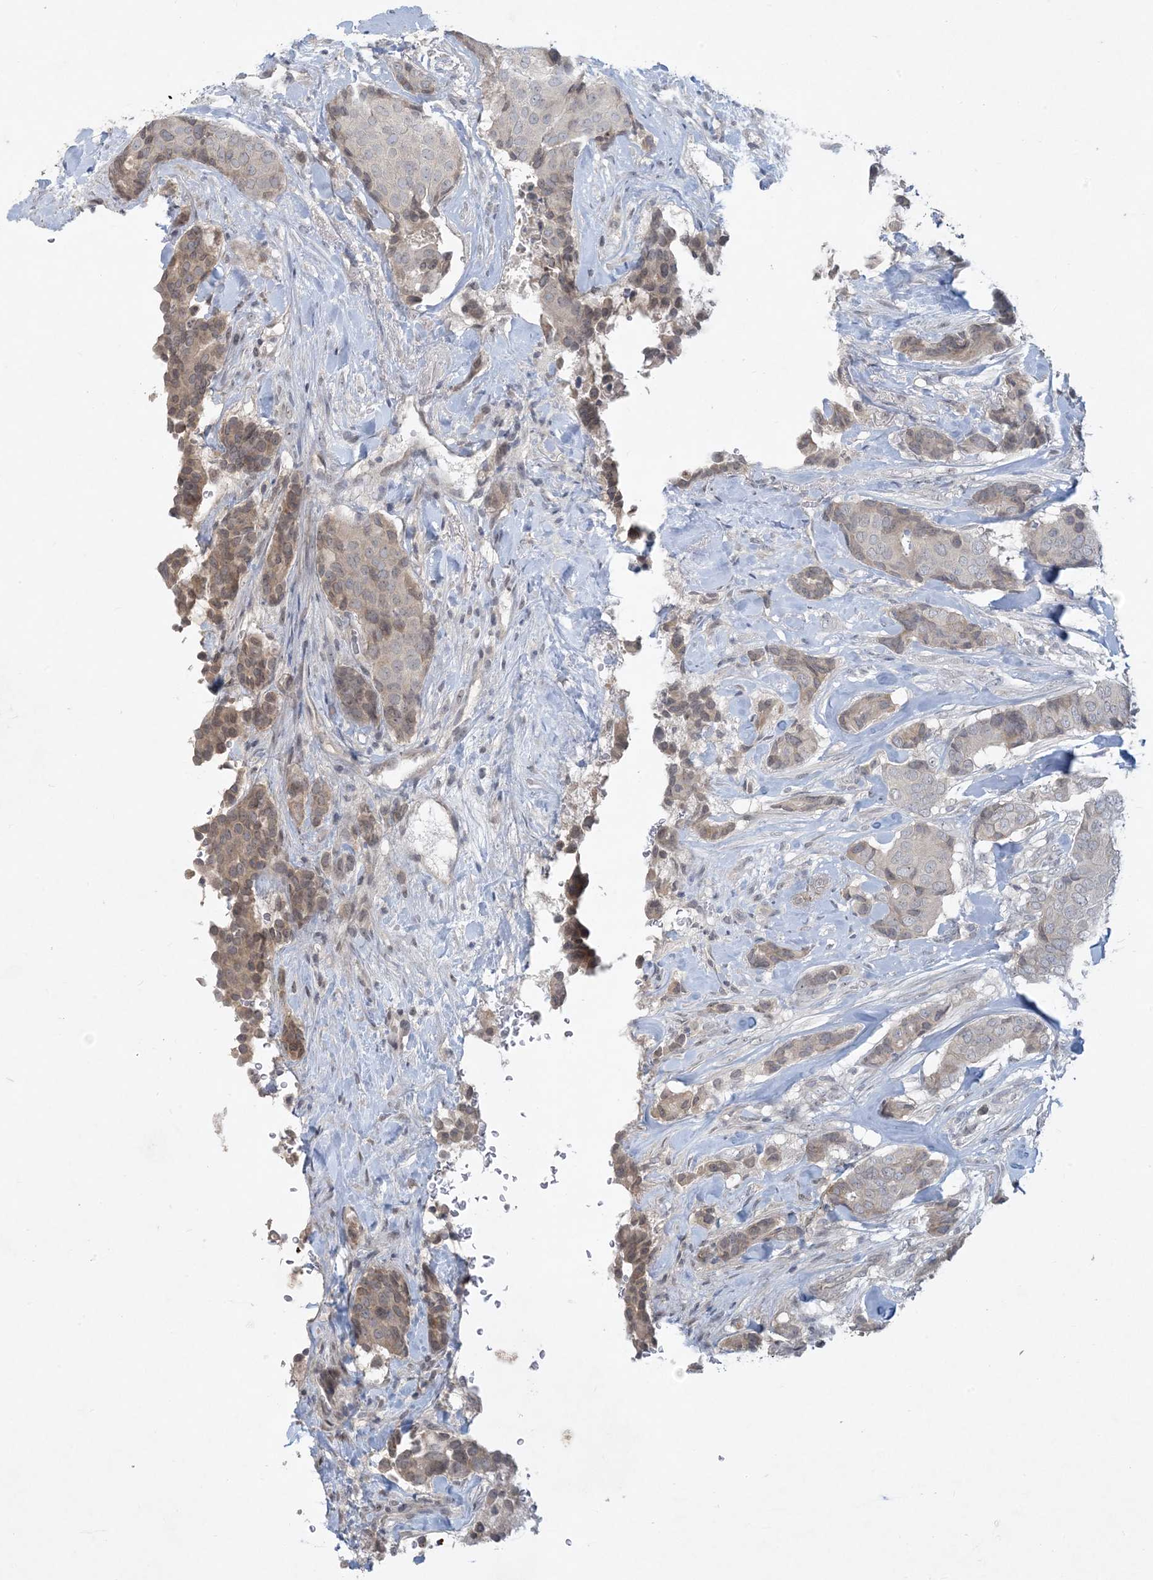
{"staining": {"intensity": "weak", "quantity": "25%-75%", "location": "cytoplasmic/membranous"}, "tissue": "breast cancer", "cell_type": "Tumor cells", "image_type": "cancer", "snomed": [{"axis": "morphology", "description": "Duct carcinoma"}, {"axis": "topography", "description": "Breast"}], "caption": "Tumor cells show low levels of weak cytoplasmic/membranous expression in about 25%-75% of cells in human breast cancer. (DAB IHC, brown staining for protein, blue staining for nuclei).", "gene": "CDS1", "patient": {"sex": "female", "age": 75}}